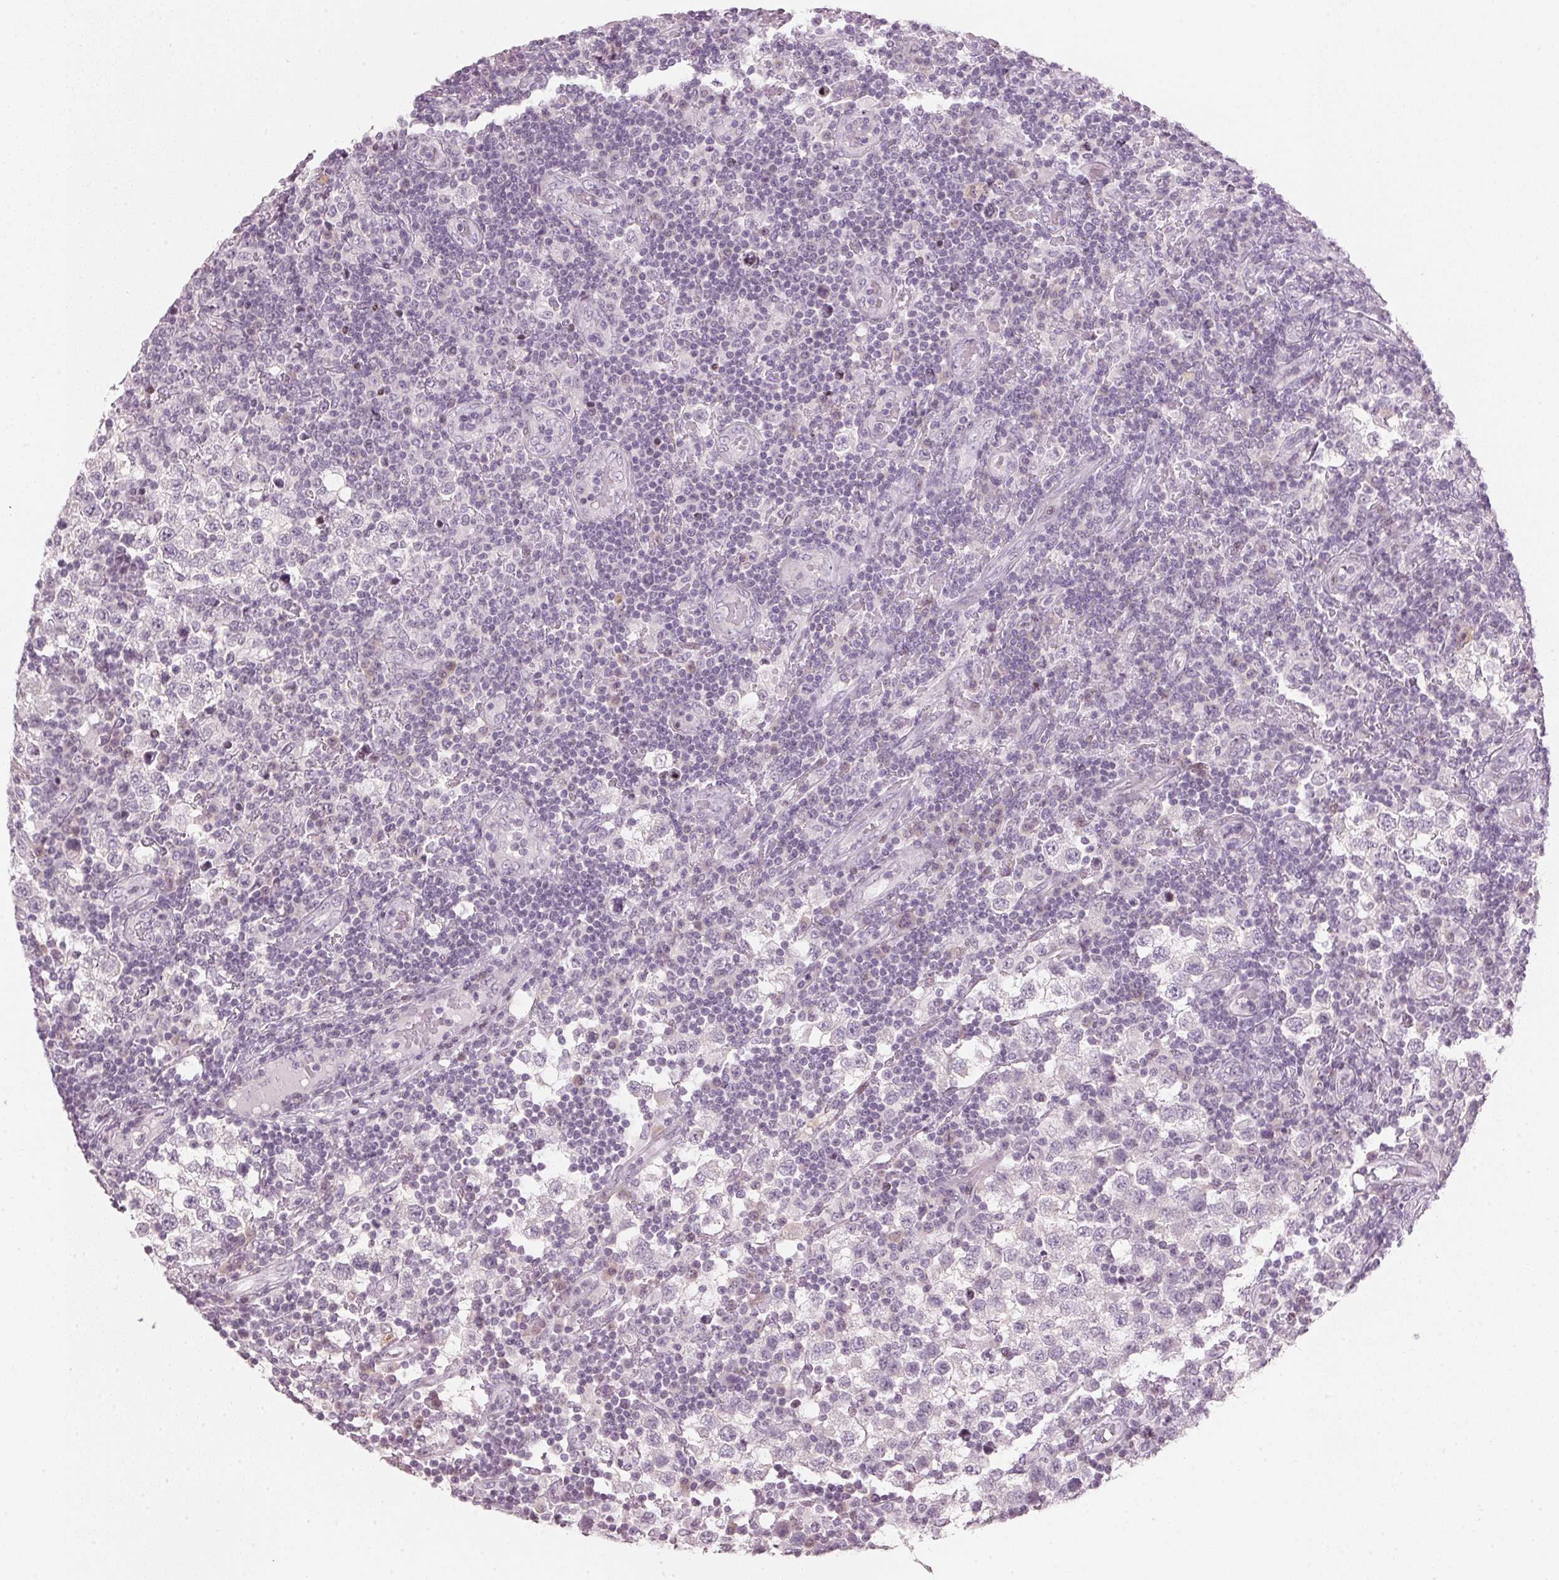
{"staining": {"intensity": "negative", "quantity": "none", "location": "none"}, "tissue": "testis cancer", "cell_type": "Tumor cells", "image_type": "cancer", "snomed": [{"axis": "morphology", "description": "Seminoma, NOS"}, {"axis": "topography", "description": "Testis"}], "caption": "Immunohistochemistry of testis seminoma reveals no expression in tumor cells.", "gene": "SFRP4", "patient": {"sex": "male", "age": 34}}